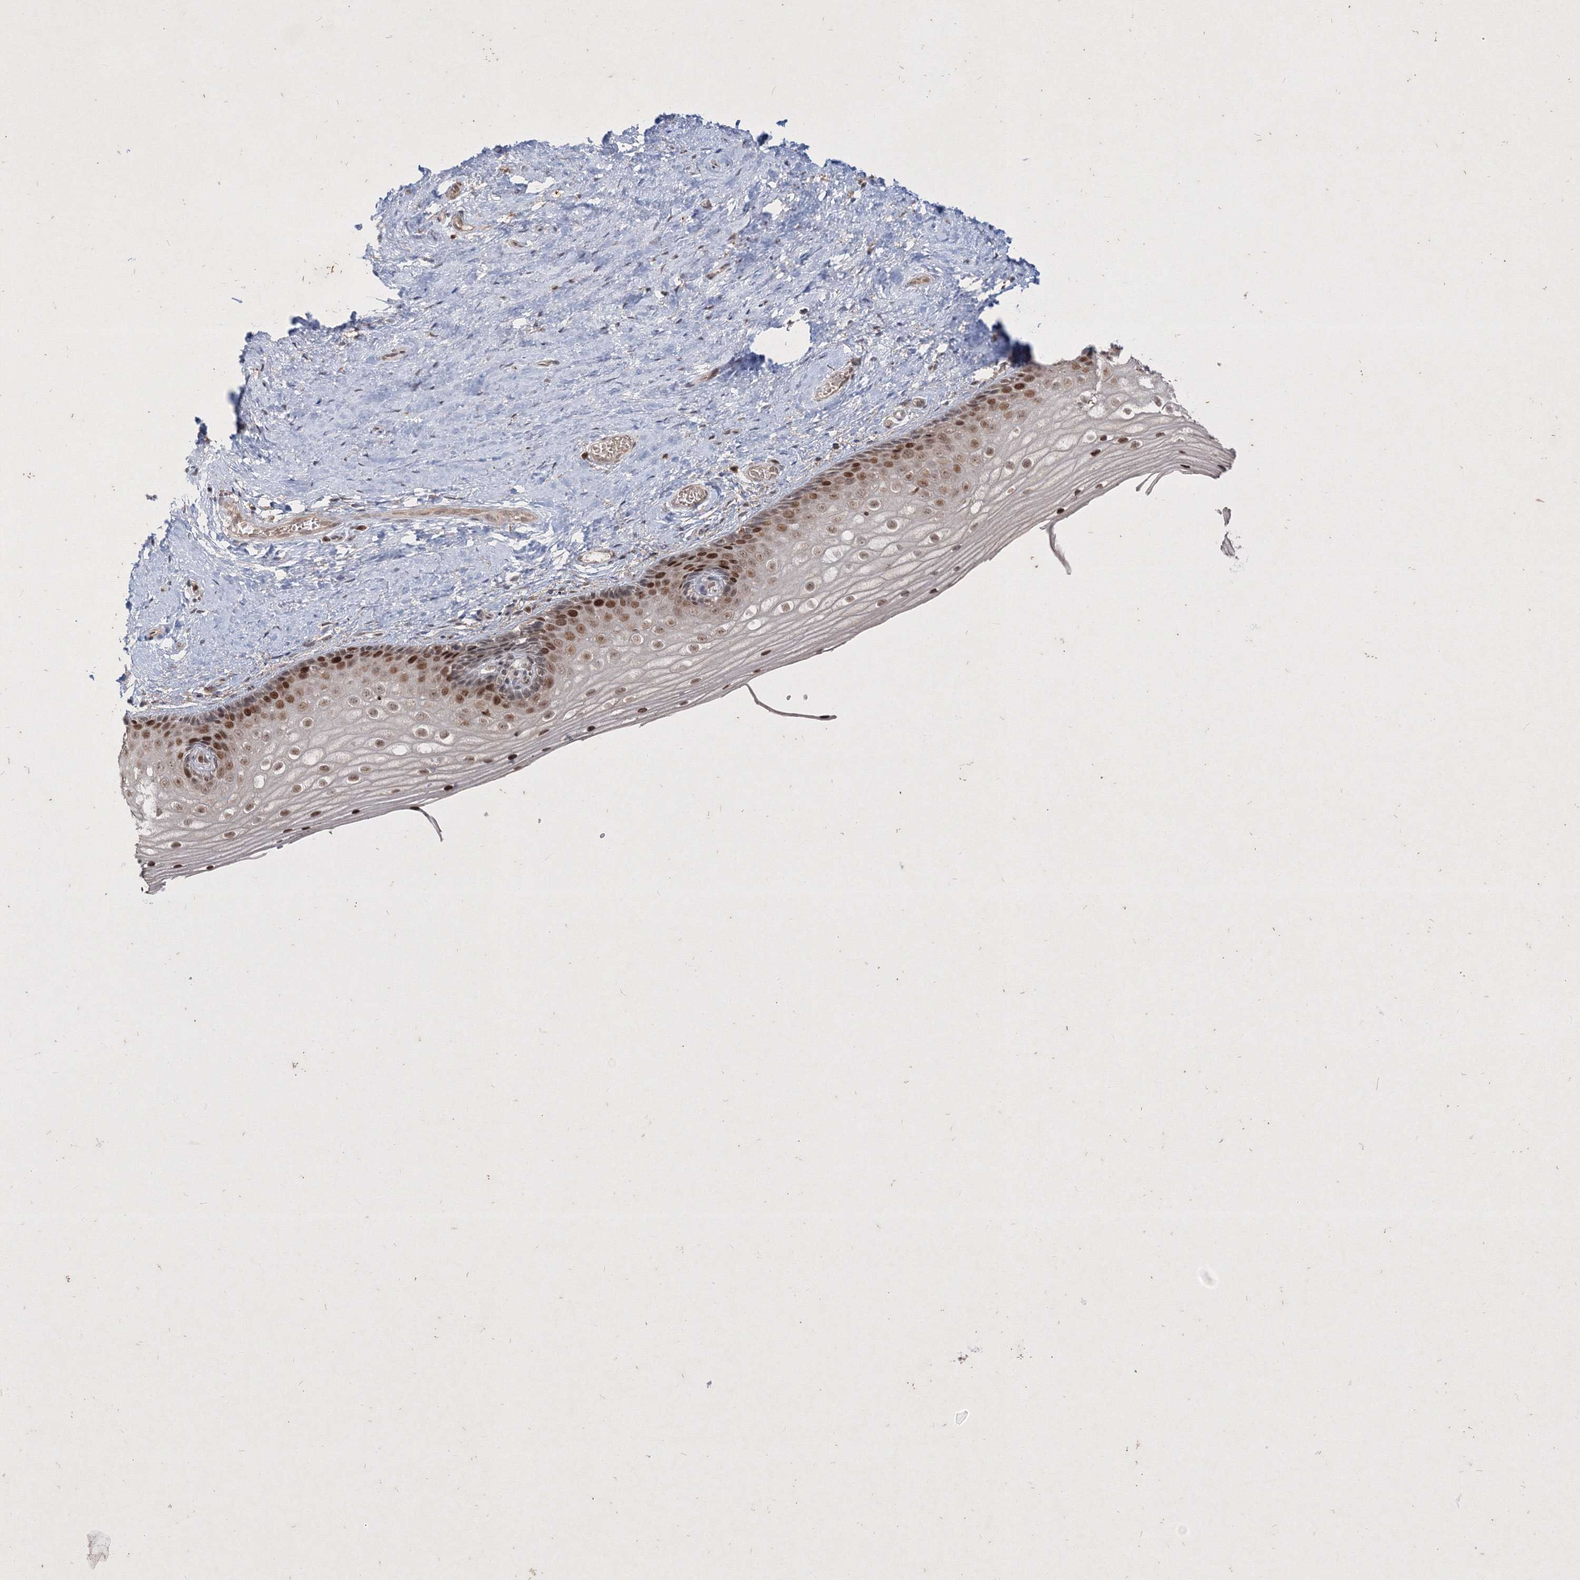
{"staining": {"intensity": "moderate", "quantity": "25%-75%", "location": "nuclear"}, "tissue": "vagina", "cell_type": "Squamous epithelial cells", "image_type": "normal", "snomed": [{"axis": "morphology", "description": "Normal tissue, NOS"}, {"axis": "topography", "description": "Vagina"}], "caption": "The image displays immunohistochemical staining of benign vagina. There is moderate nuclear staining is seen in about 25%-75% of squamous epithelial cells. (Brightfield microscopy of DAB IHC at high magnification).", "gene": "TAB1", "patient": {"sex": "female", "age": 46}}